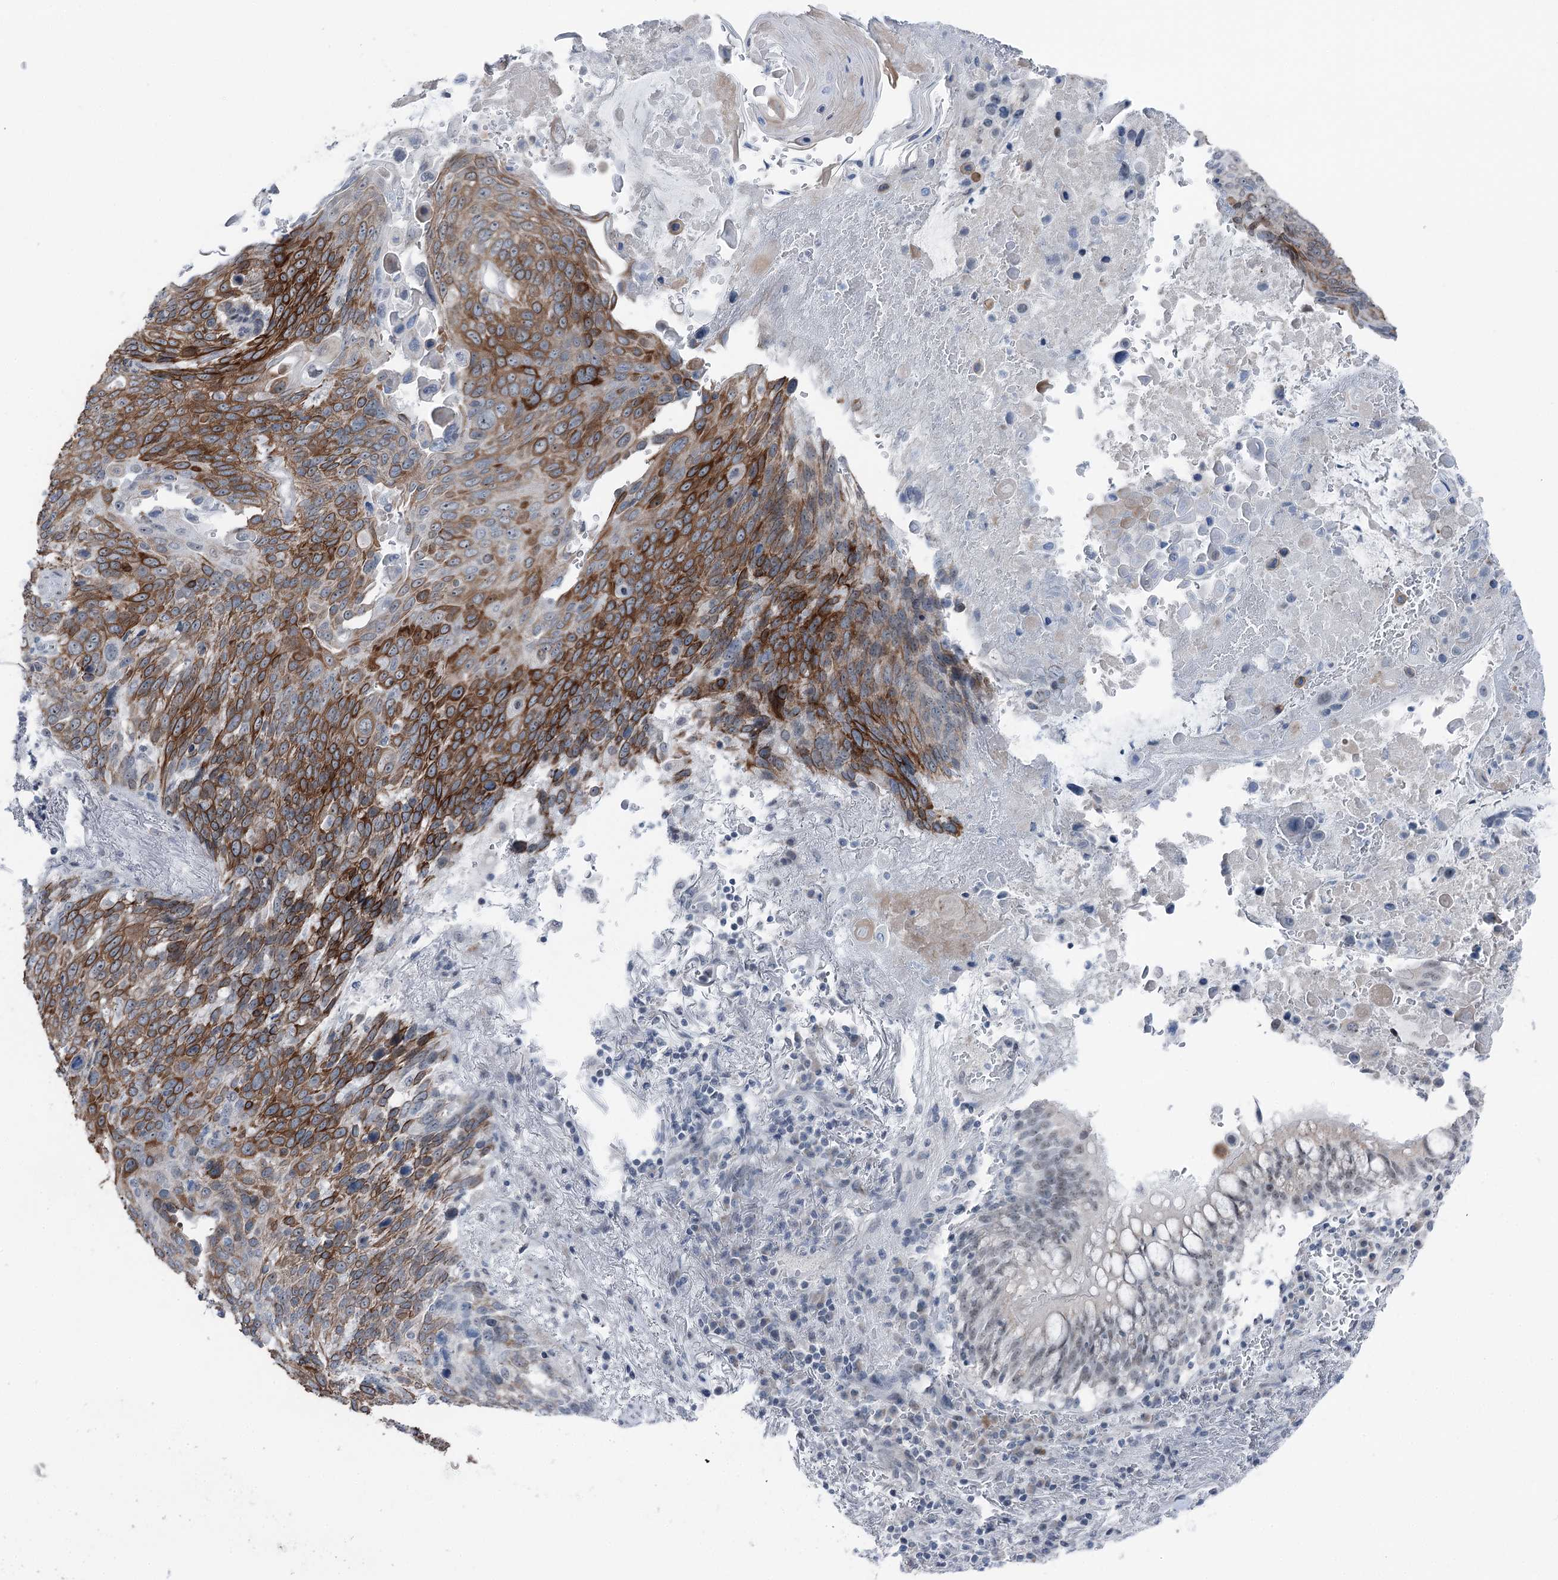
{"staining": {"intensity": "strong", "quantity": ">75%", "location": "cytoplasmic/membranous"}, "tissue": "lung cancer", "cell_type": "Tumor cells", "image_type": "cancer", "snomed": [{"axis": "morphology", "description": "Squamous cell carcinoma, NOS"}, {"axis": "topography", "description": "Lung"}], "caption": "A brown stain labels strong cytoplasmic/membranous staining of a protein in squamous cell carcinoma (lung) tumor cells.", "gene": "STEEP1", "patient": {"sex": "male", "age": 66}}